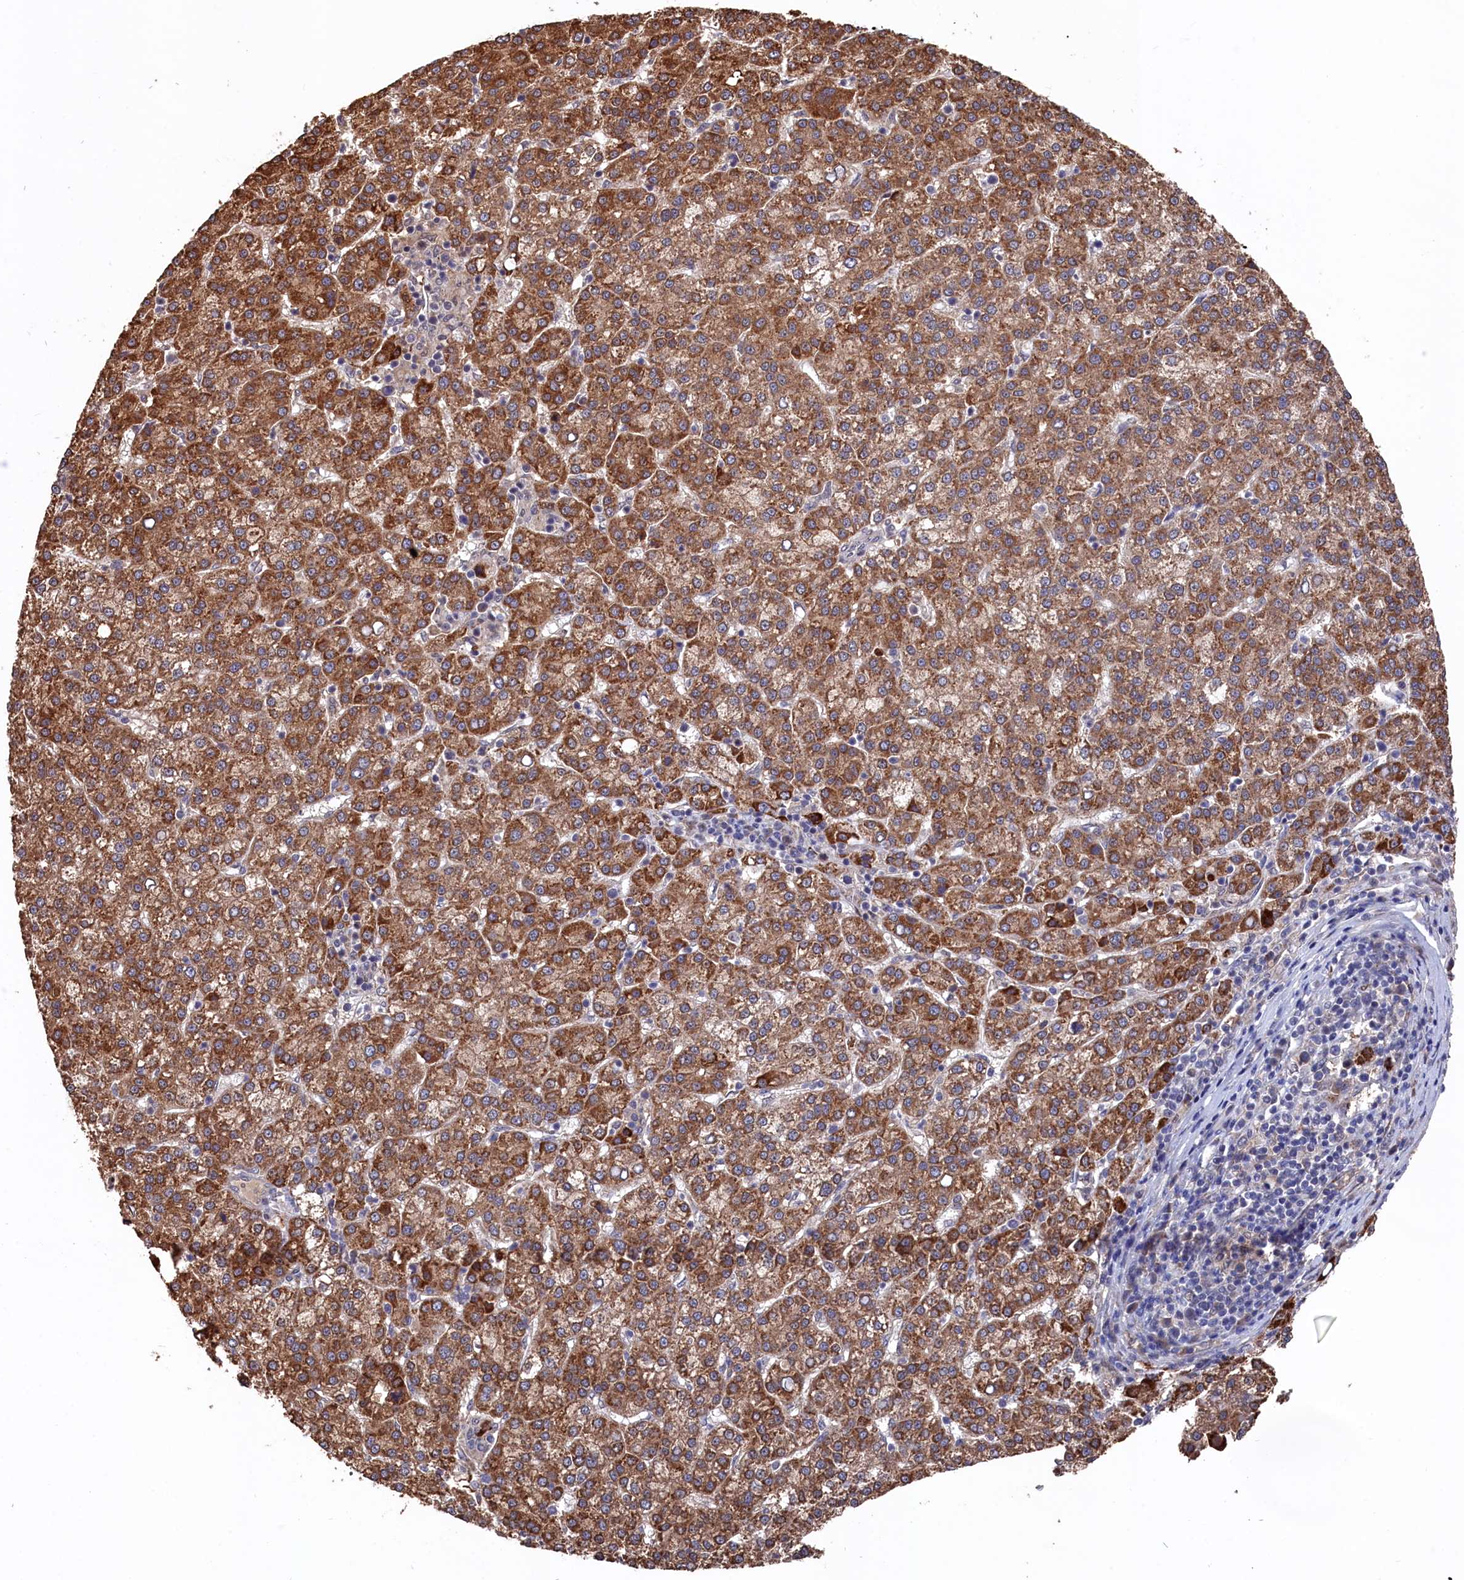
{"staining": {"intensity": "strong", "quantity": ">75%", "location": "cytoplasmic/membranous"}, "tissue": "liver cancer", "cell_type": "Tumor cells", "image_type": "cancer", "snomed": [{"axis": "morphology", "description": "Carcinoma, Hepatocellular, NOS"}, {"axis": "topography", "description": "Liver"}], "caption": "IHC image of neoplastic tissue: hepatocellular carcinoma (liver) stained using immunohistochemistry displays high levels of strong protein expression localized specifically in the cytoplasmic/membranous of tumor cells, appearing as a cytoplasmic/membranous brown color.", "gene": "SLC12A4", "patient": {"sex": "female", "age": 58}}